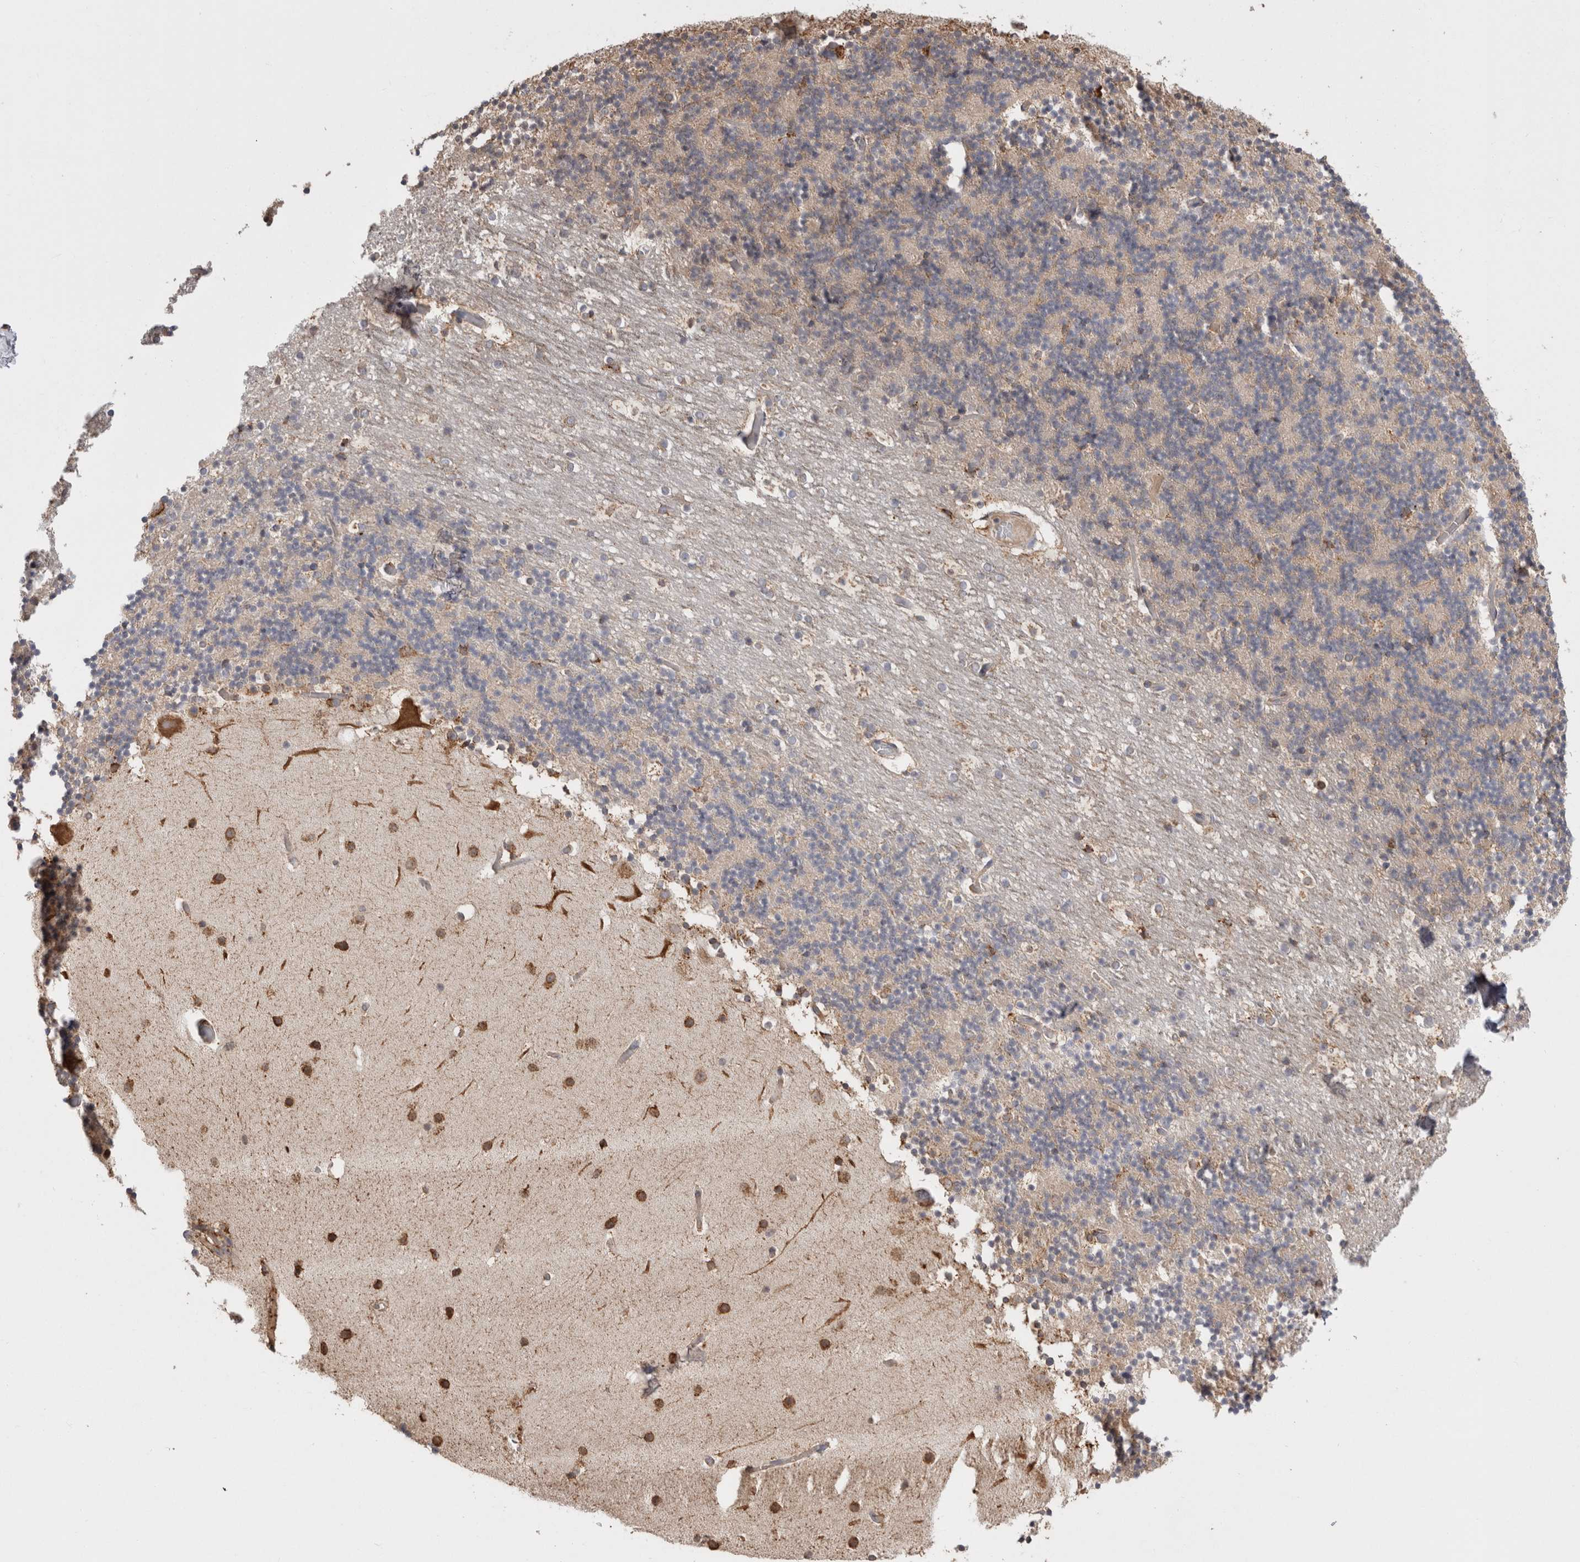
{"staining": {"intensity": "weak", "quantity": "<25%", "location": "cytoplasmic/membranous"}, "tissue": "cerebellum", "cell_type": "Cells in granular layer", "image_type": "normal", "snomed": [{"axis": "morphology", "description": "Normal tissue, NOS"}, {"axis": "topography", "description": "Cerebellum"}], "caption": "Cells in granular layer are negative for brown protein staining in unremarkable cerebellum.", "gene": "LRPAP1", "patient": {"sex": "male", "age": 57}}